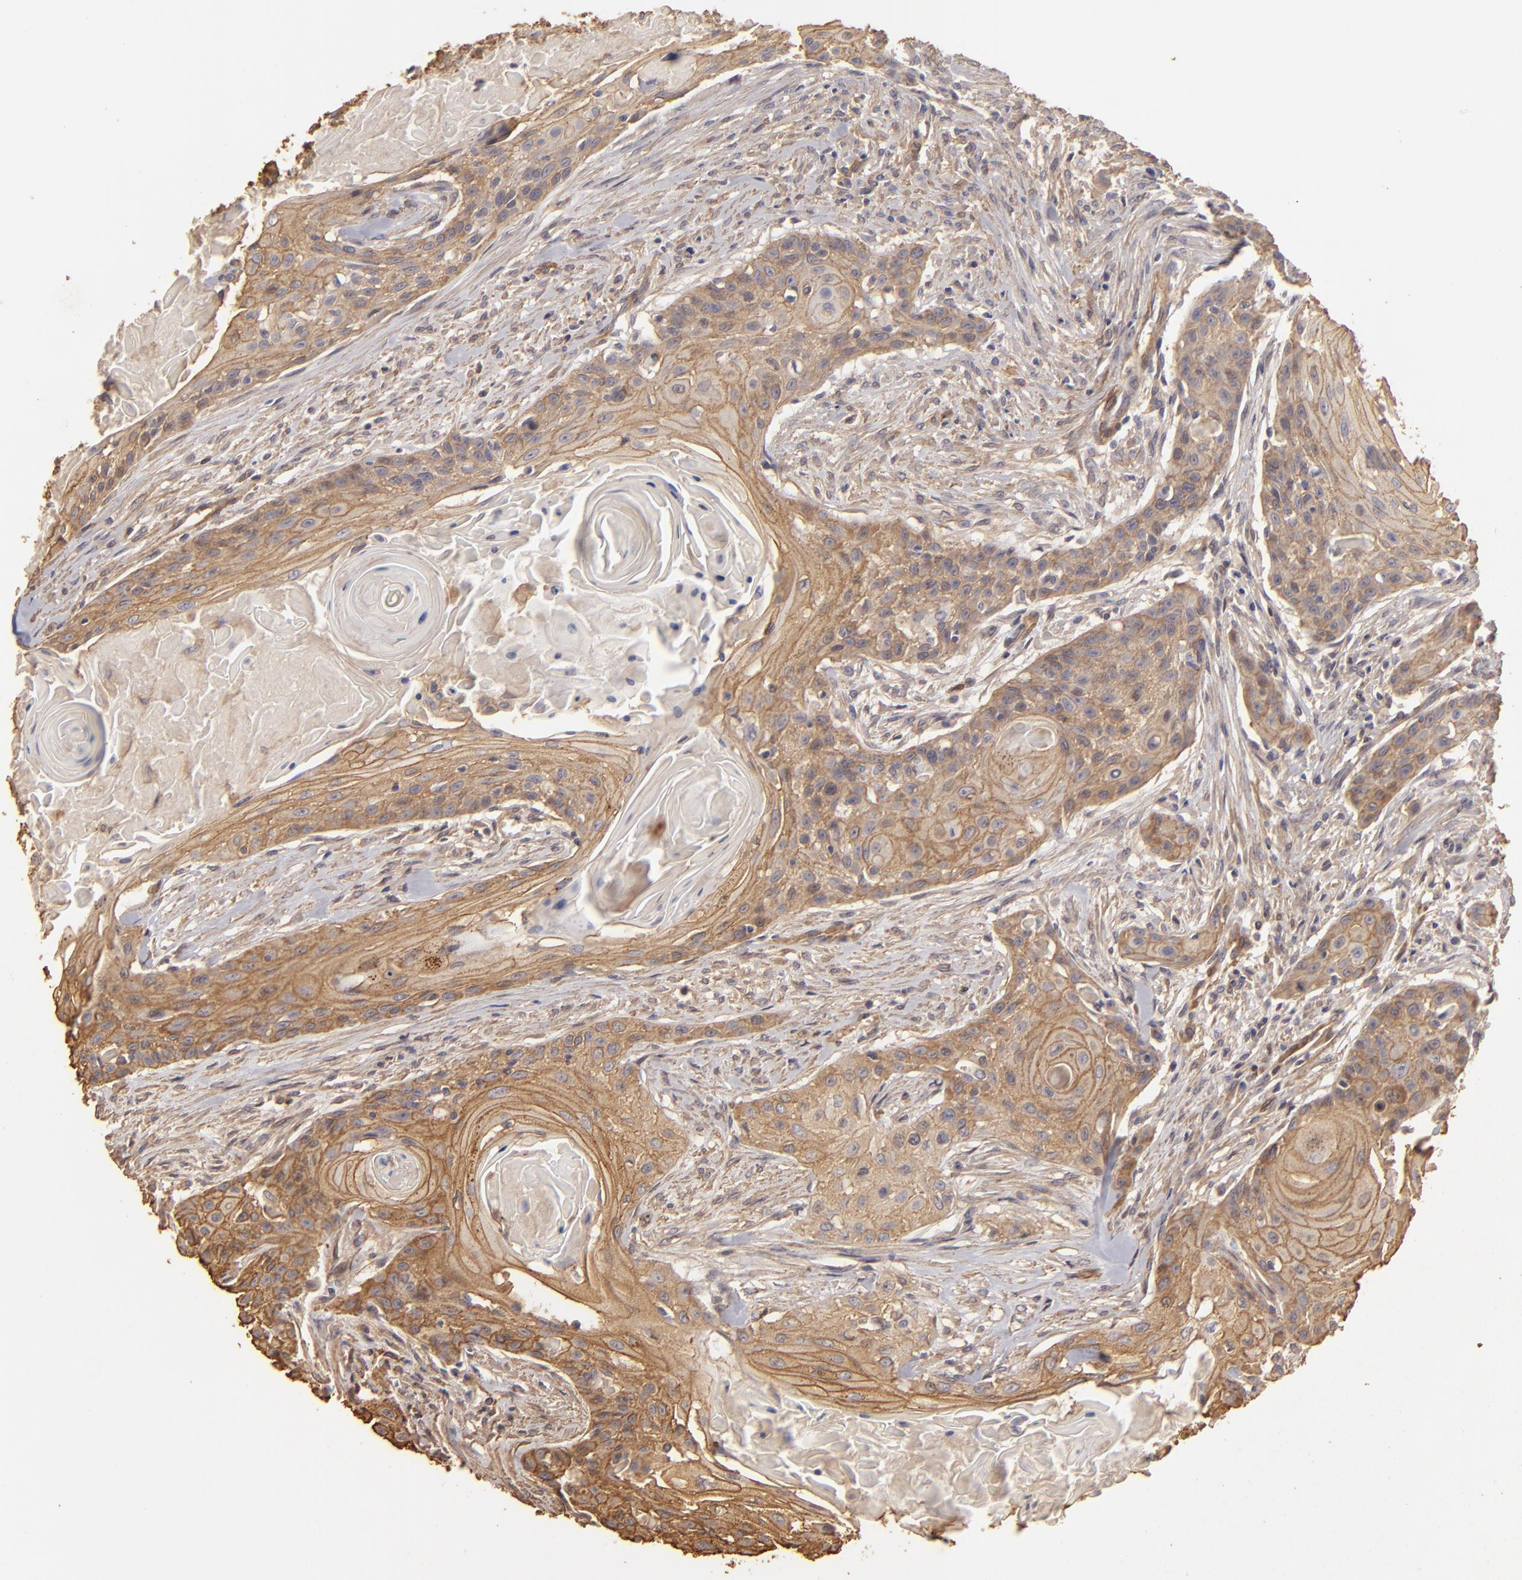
{"staining": {"intensity": "moderate", "quantity": ">75%", "location": "cytoplasmic/membranous"}, "tissue": "head and neck cancer", "cell_type": "Tumor cells", "image_type": "cancer", "snomed": [{"axis": "morphology", "description": "Squamous cell carcinoma, NOS"}, {"axis": "morphology", "description": "Squamous cell carcinoma, metastatic, NOS"}, {"axis": "topography", "description": "Lymph node"}, {"axis": "topography", "description": "Salivary gland"}, {"axis": "topography", "description": "Head-Neck"}], "caption": "Moderate cytoplasmic/membranous staining for a protein is identified in approximately >75% of tumor cells of head and neck cancer (squamous cell carcinoma) using immunohistochemistry.", "gene": "HSPB6", "patient": {"sex": "female", "age": 74}}